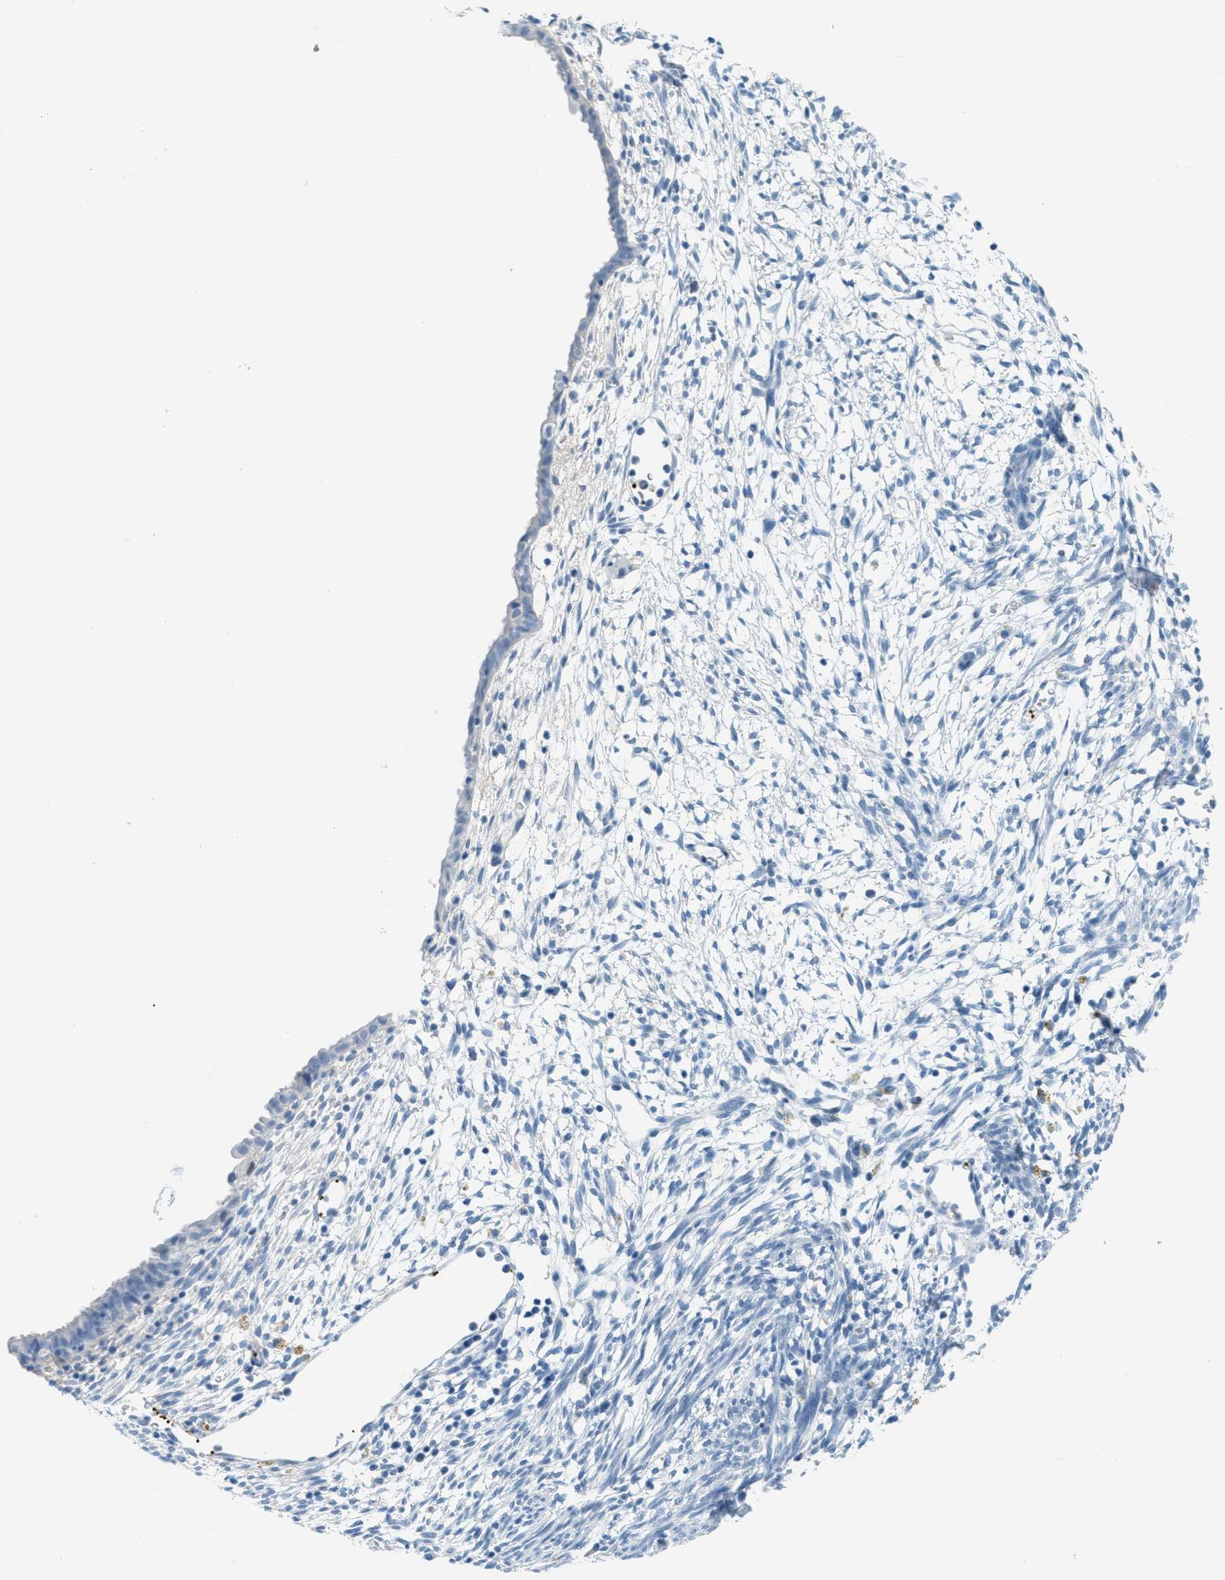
{"staining": {"intensity": "negative", "quantity": "none", "location": "none"}, "tissue": "endometrium", "cell_type": "Cells in endometrial stroma", "image_type": "normal", "snomed": [{"axis": "morphology", "description": "Normal tissue, NOS"}, {"axis": "morphology", "description": "Atrophy, NOS"}, {"axis": "topography", "description": "Uterus"}, {"axis": "topography", "description": "Endometrium"}], "caption": "Endometrium stained for a protein using IHC shows no positivity cells in endometrial stroma.", "gene": "PPBP", "patient": {"sex": "female", "age": 68}}